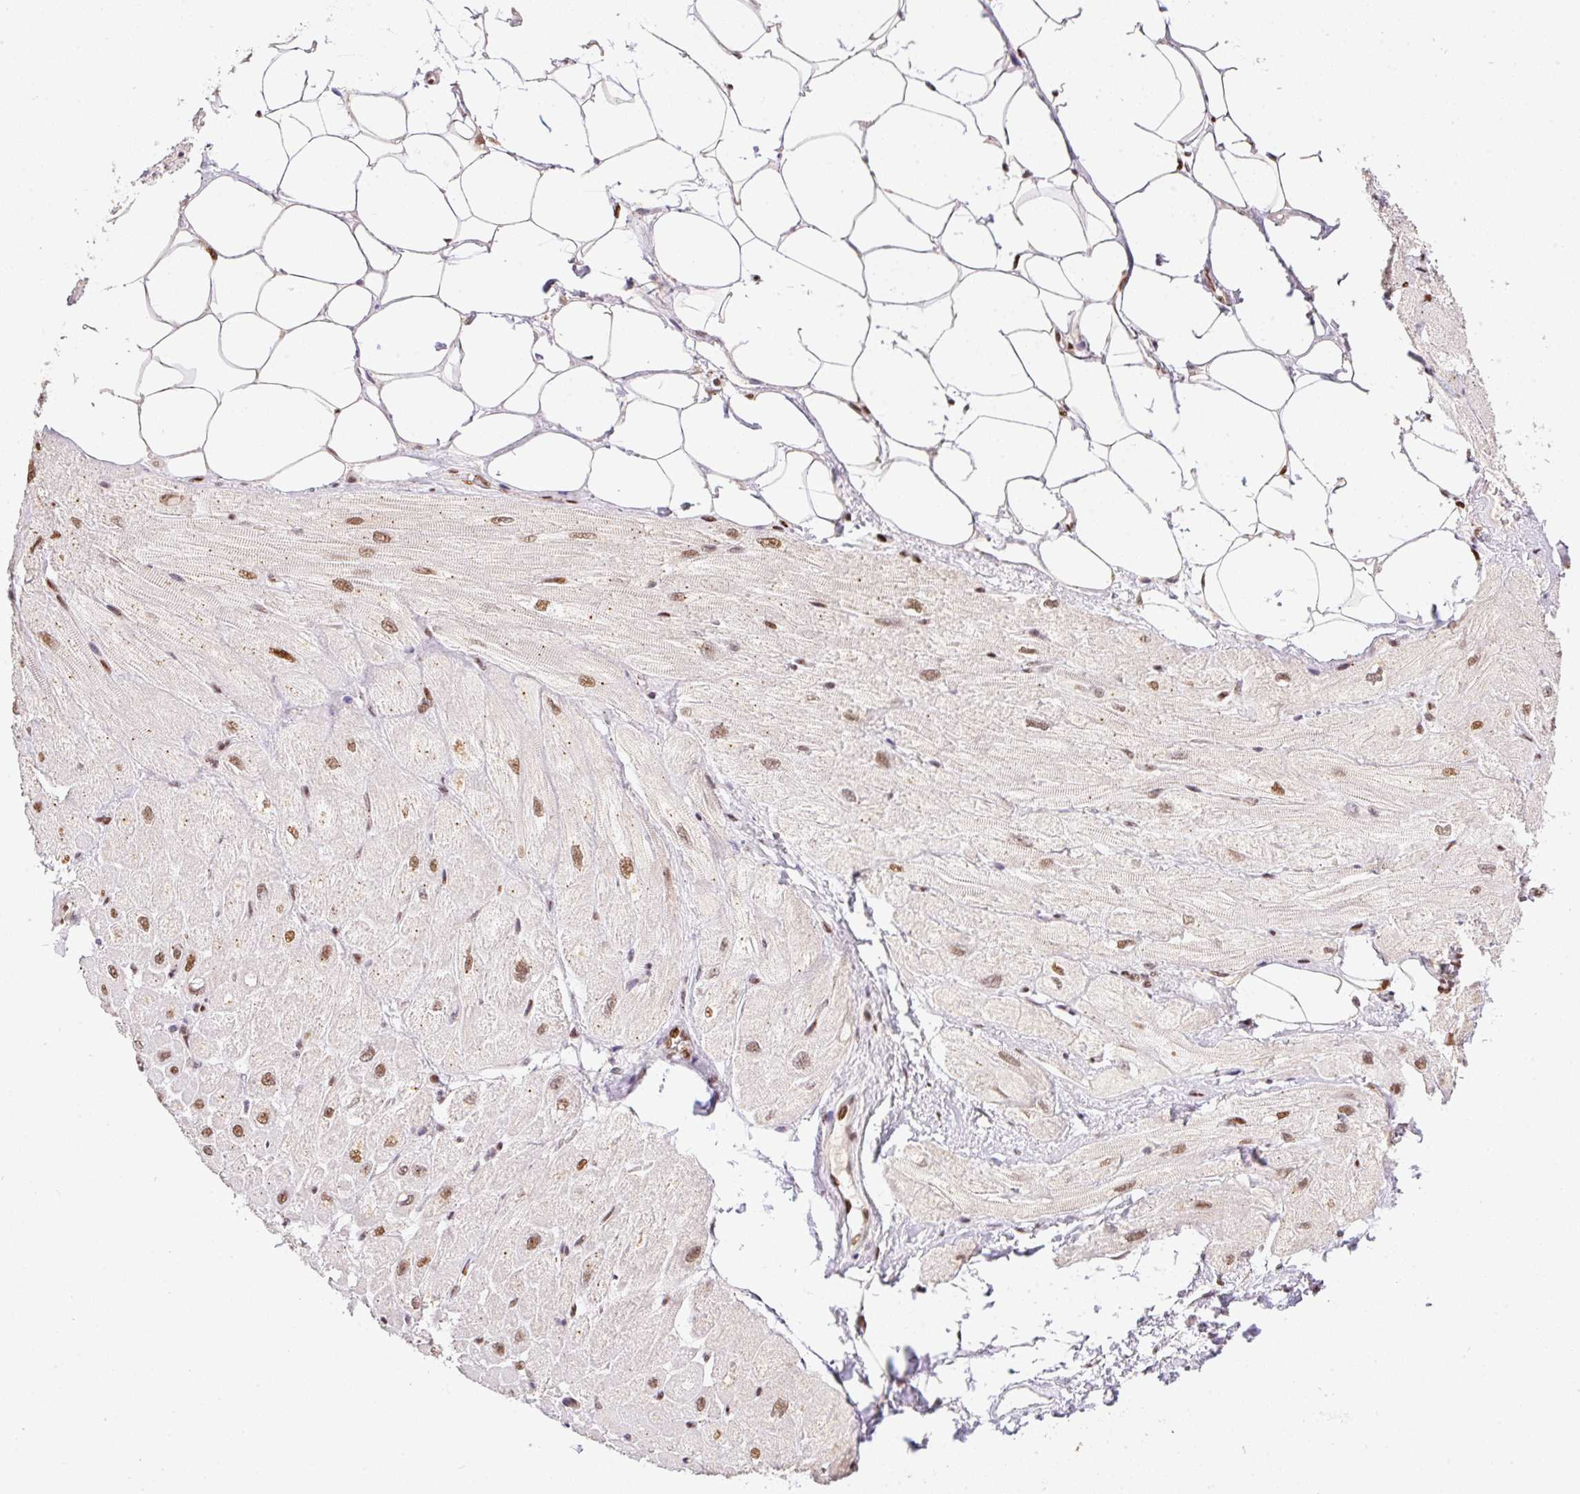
{"staining": {"intensity": "moderate", "quantity": ">75%", "location": "cytoplasmic/membranous,nuclear"}, "tissue": "heart muscle", "cell_type": "Cardiomyocytes", "image_type": "normal", "snomed": [{"axis": "morphology", "description": "Normal tissue, NOS"}, {"axis": "topography", "description": "Heart"}], "caption": "Immunohistochemical staining of normal heart muscle demonstrates moderate cytoplasmic/membranous,nuclear protein staining in approximately >75% of cardiomyocytes.", "gene": "GPR139", "patient": {"sex": "male", "age": 62}}